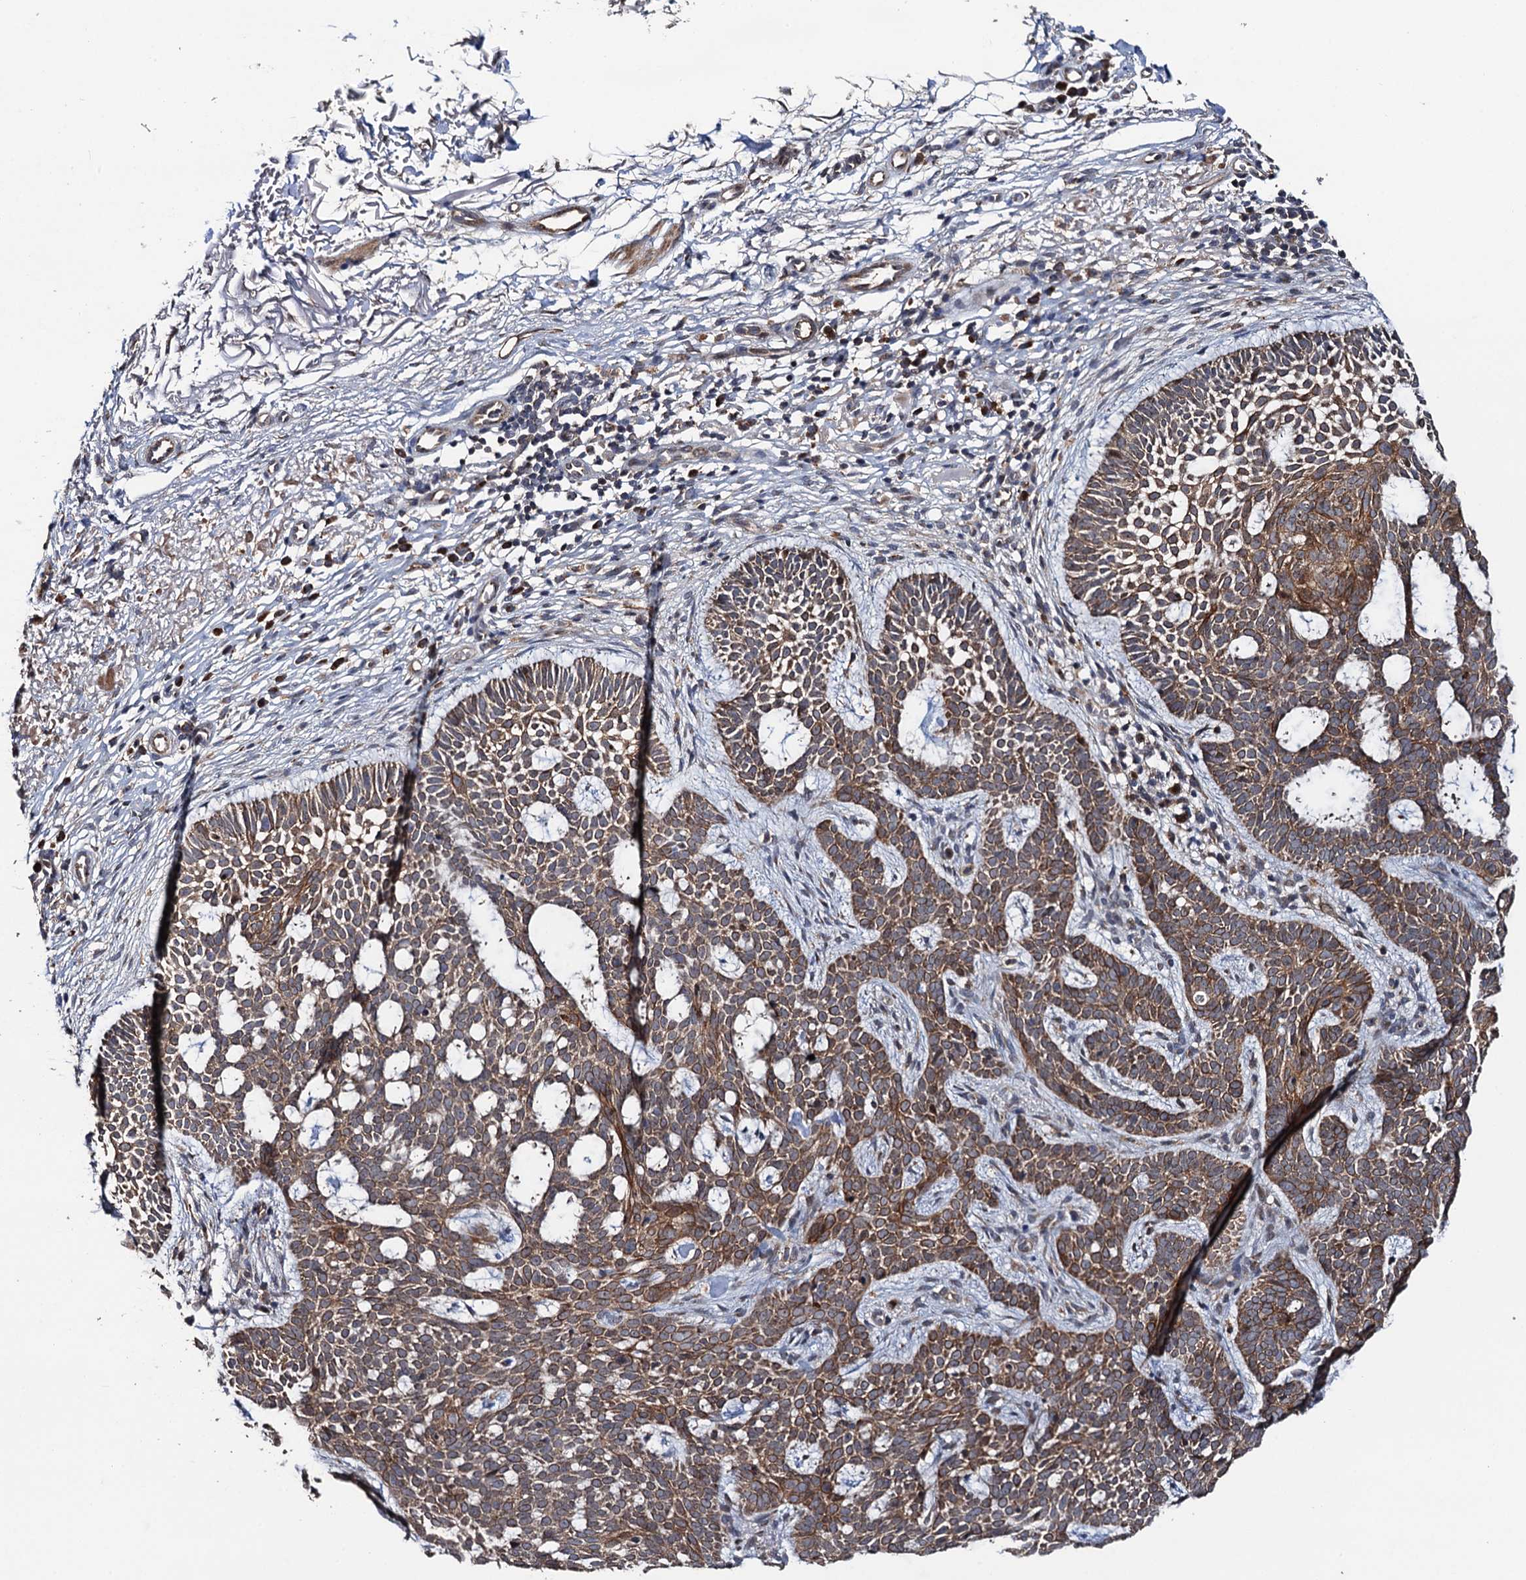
{"staining": {"intensity": "moderate", "quantity": ">75%", "location": "cytoplasmic/membranous"}, "tissue": "skin cancer", "cell_type": "Tumor cells", "image_type": "cancer", "snomed": [{"axis": "morphology", "description": "Basal cell carcinoma"}, {"axis": "topography", "description": "Skin"}], "caption": "The image reveals a brown stain indicating the presence of a protein in the cytoplasmic/membranous of tumor cells in skin basal cell carcinoma.", "gene": "LRRC63", "patient": {"sex": "male", "age": 85}}